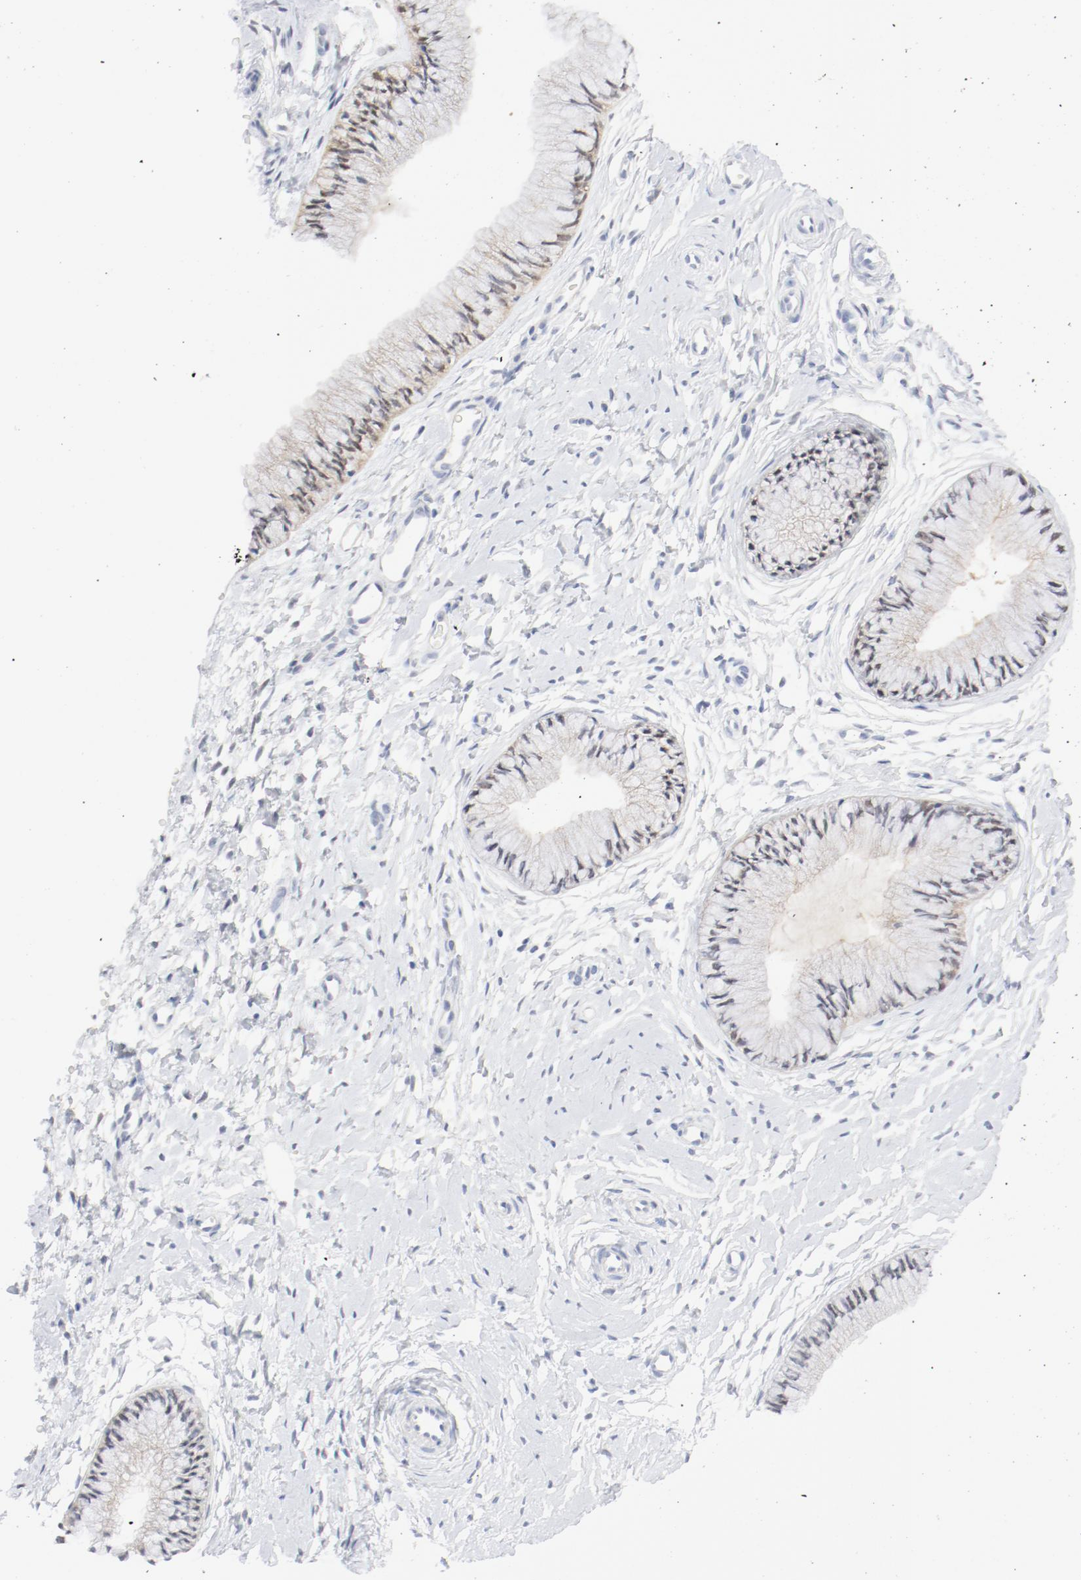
{"staining": {"intensity": "weak", "quantity": ">75%", "location": "cytoplasmic/membranous"}, "tissue": "cervix", "cell_type": "Glandular cells", "image_type": "normal", "snomed": [{"axis": "morphology", "description": "Normal tissue, NOS"}, {"axis": "topography", "description": "Cervix"}], "caption": "Brown immunohistochemical staining in unremarkable cervix demonstrates weak cytoplasmic/membranous staining in about >75% of glandular cells. Nuclei are stained in blue.", "gene": "PGM1", "patient": {"sex": "female", "age": 46}}